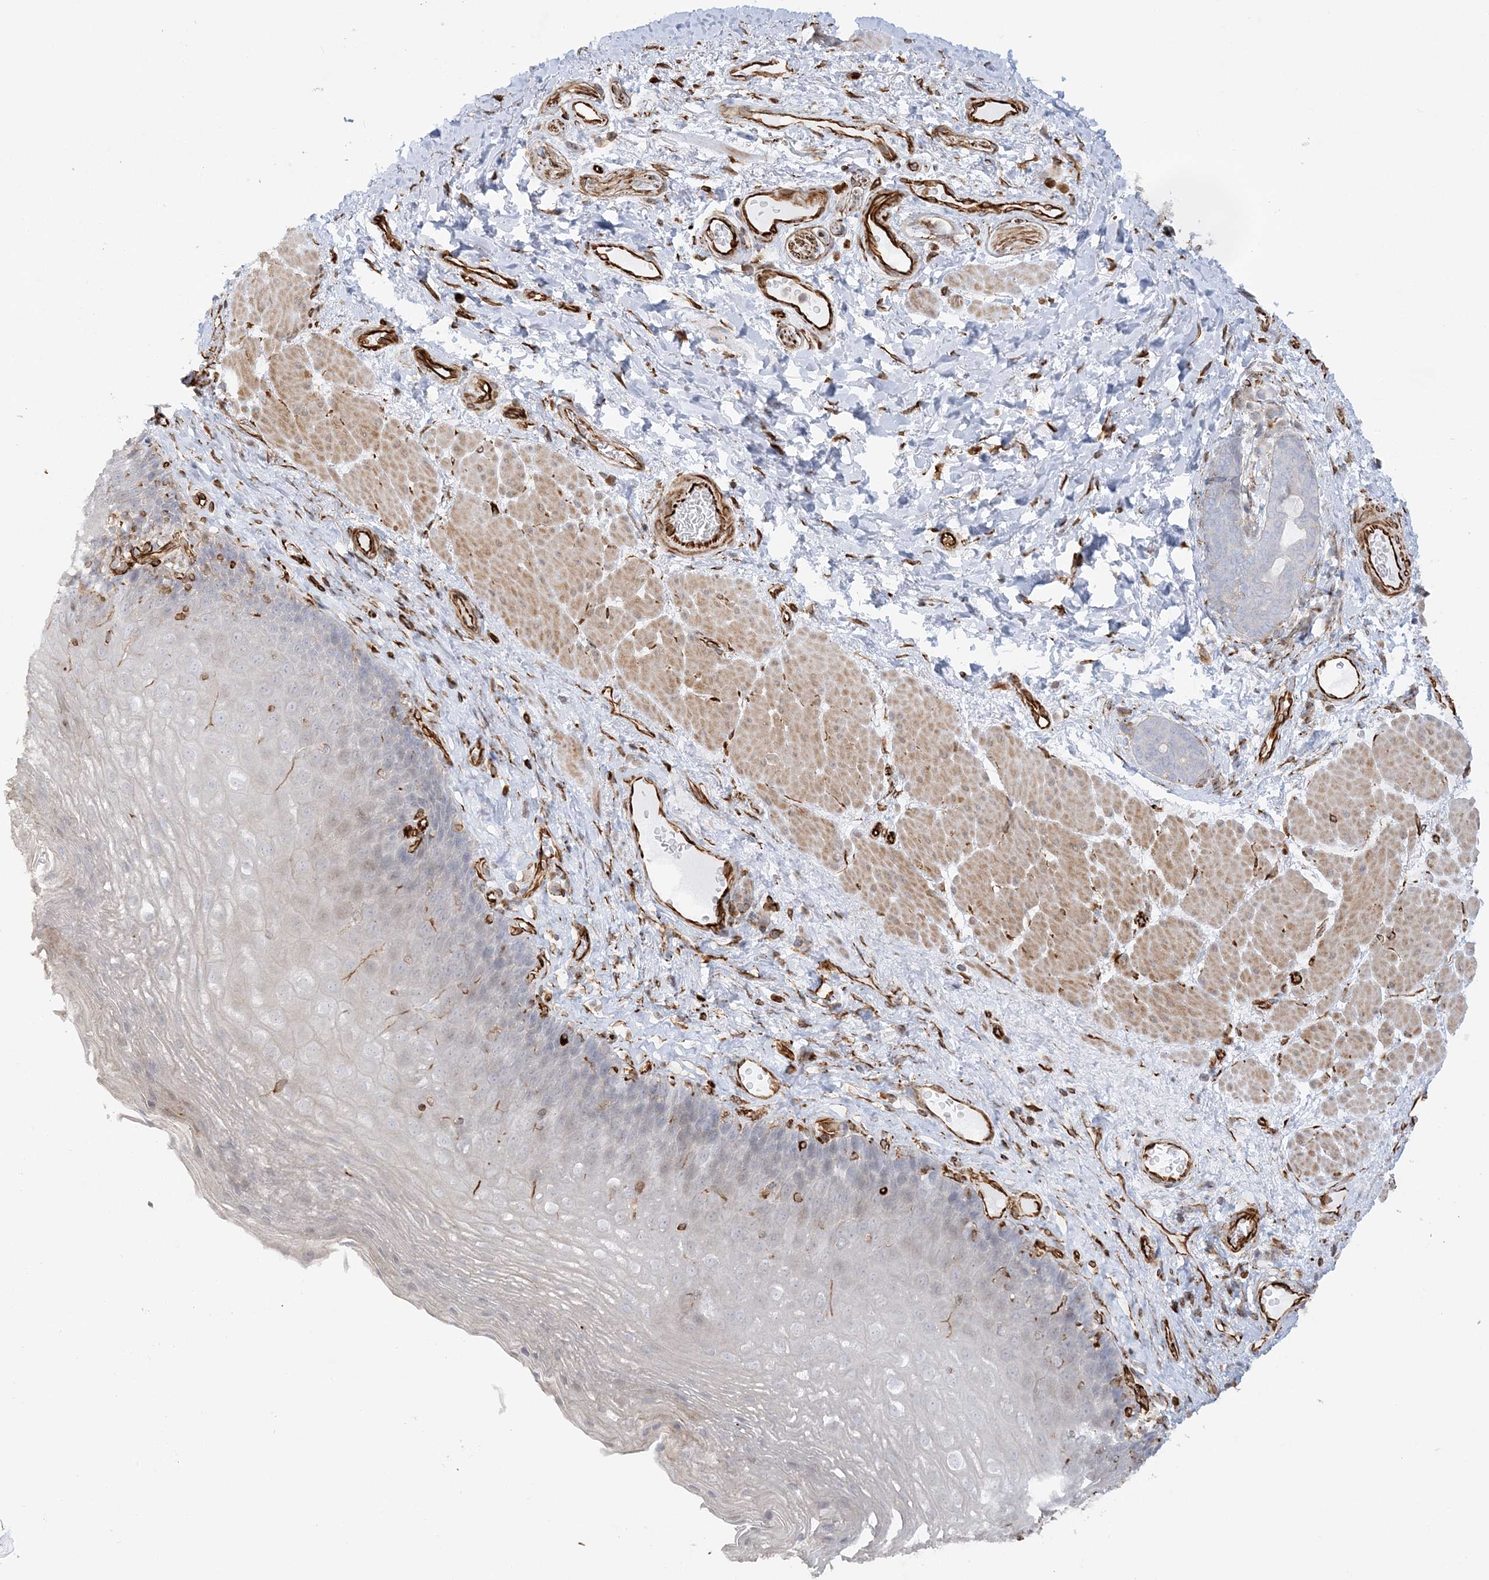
{"staining": {"intensity": "negative", "quantity": "none", "location": "none"}, "tissue": "esophagus", "cell_type": "Squamous epithelial cells", "image_type": "normal", "snomed": [{"axis": "morphology", "description": "Normal tissue, NOS"}, {"axis": "topography", "description": "Esophagus"}], "caption": "DAB (3,3'-diaminobenzidine) immunohistochemical staining of unremarkable human esophagus reveals no significant expression in squamous epithelial cells.", "gene": "SCLT1", "patient": {"sex": "female", "age": 66}}